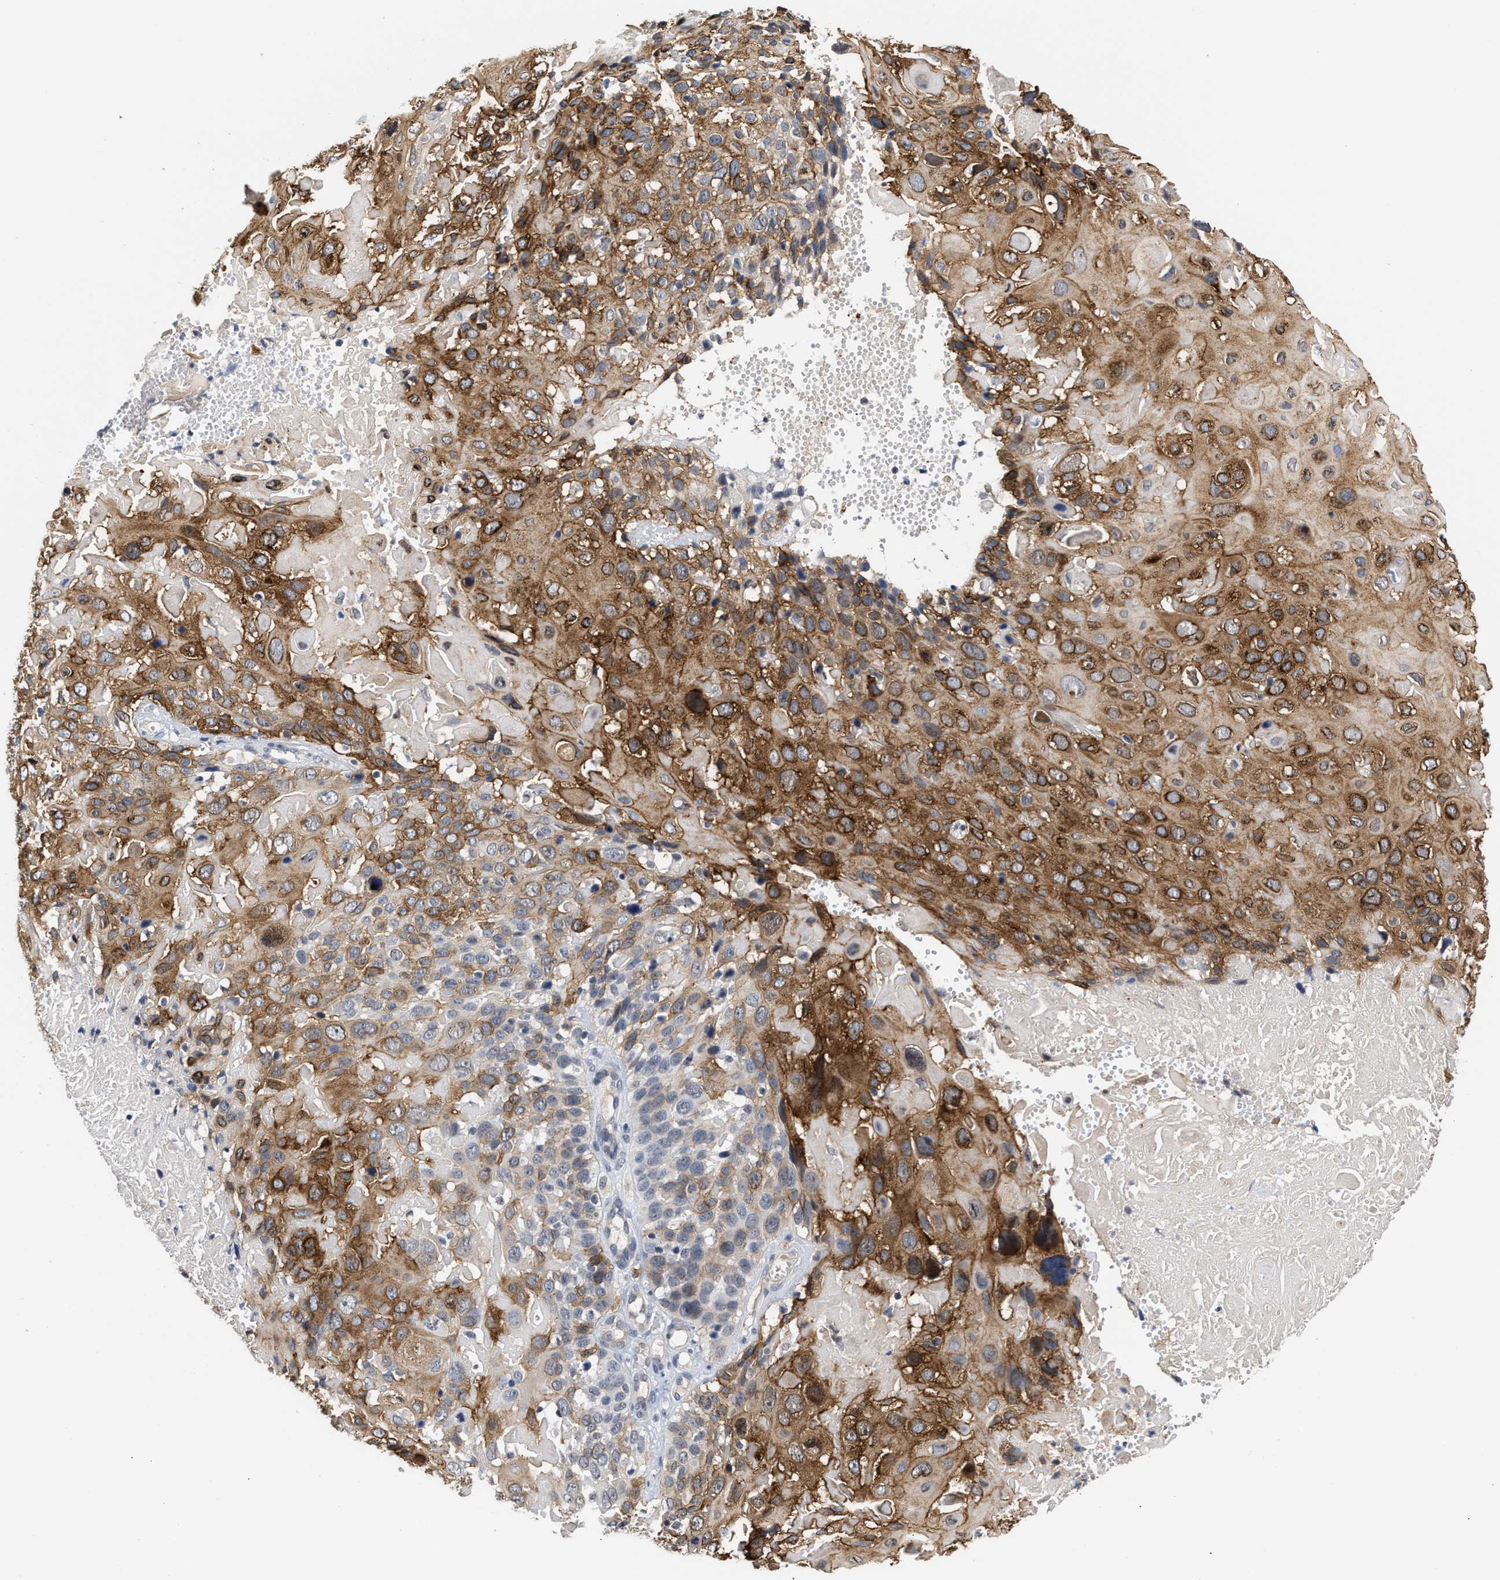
{"staining": {"intensity": "strong", "quantity": "25%-75%", "location": "cytoplasmic/membranous"}, "tissue": "cervical cancer", "cell_type": "Tumor cells", "image_type": "cancer", "snomed": [{"axis": "morphology", "description": "Squamous cell carcinoma, NOS"}, {"axis": "topography", "description": "Cervix"}], "caption": "Squamous cell carcinoma (cervical) stained with a brown dye exhibits strong cytoplasmic/membranous positive positivity in approximately 25%-75% of tumor cells.", "gene": "AHNAK2", "patient": {"sex": "female", "age": 74}}